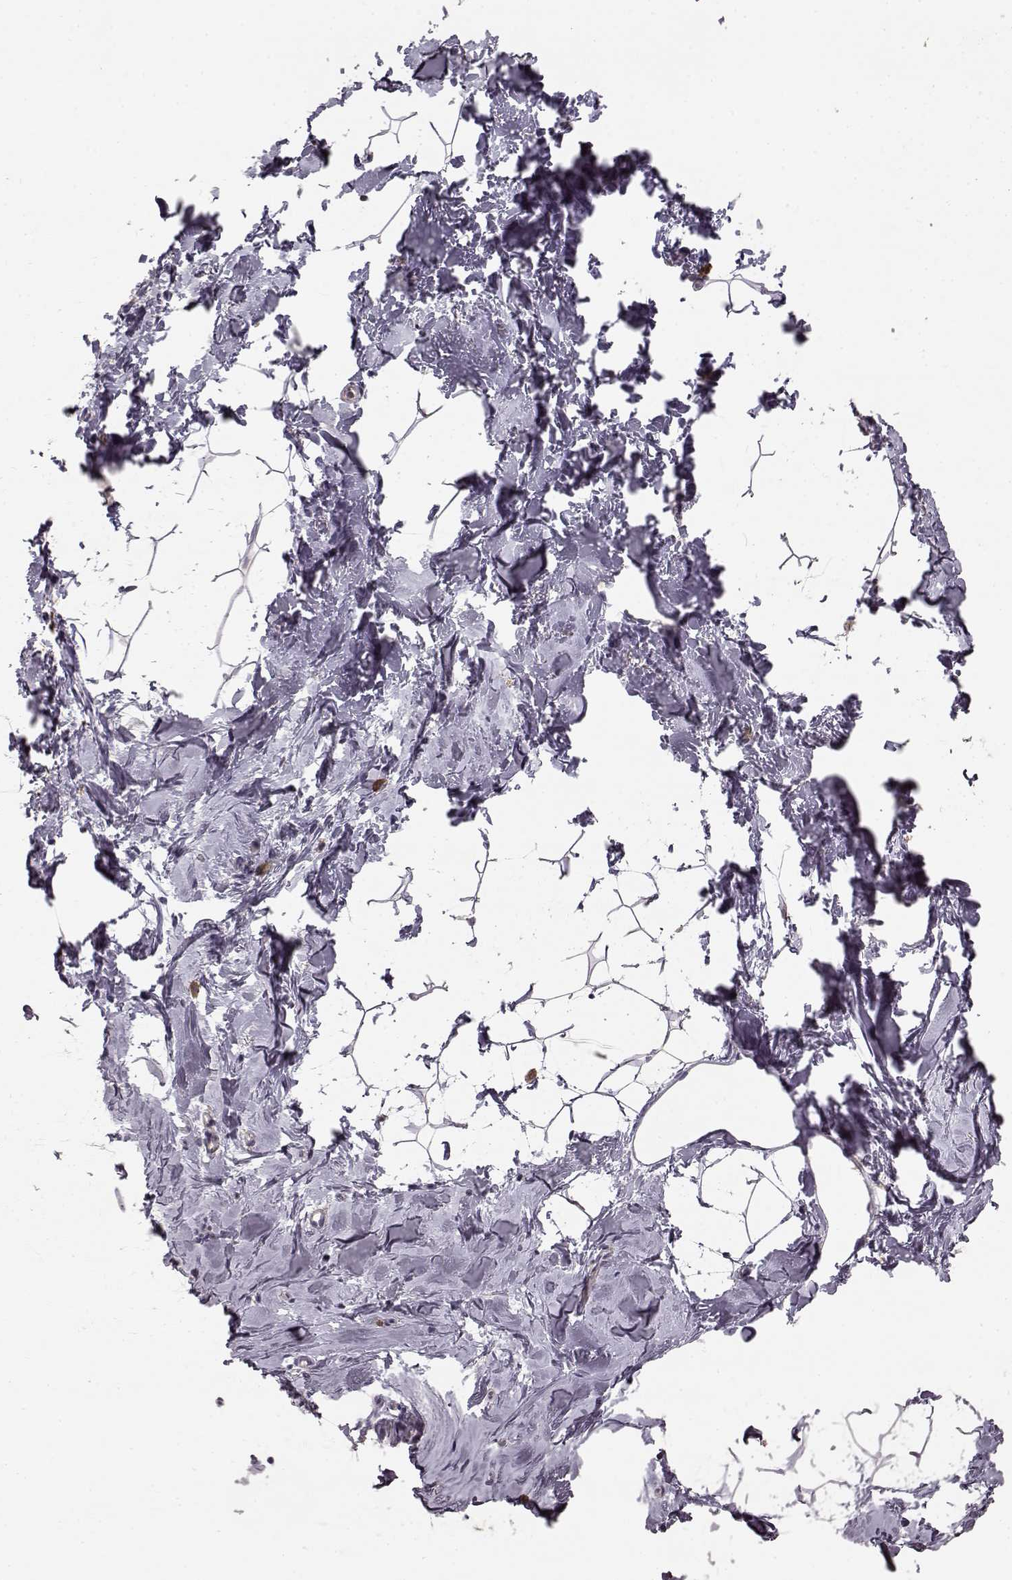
{"staining": {"intensity": "negative", "quantity": "none", "location": "none"}, "tissue": "breast", "cell_type": "Adipocytes", "image_type": "normal", "snomed": [{"axis": "morphology", "description": "Normal tissue, NOS"}, {"axis": "topography", "description": "Breast"}], "caption": "The histopathology image exhibits no significant expression in adipocytes of breast. Brightfield microscopy of immunohistochemistry (IHC) stained with DAB (3,3'-diaminobenzidine) (brown) and hematoxylin (blue), captured at high magnification.", "gene": "GHR", "patient": {"sex": "female", "age": 32}}